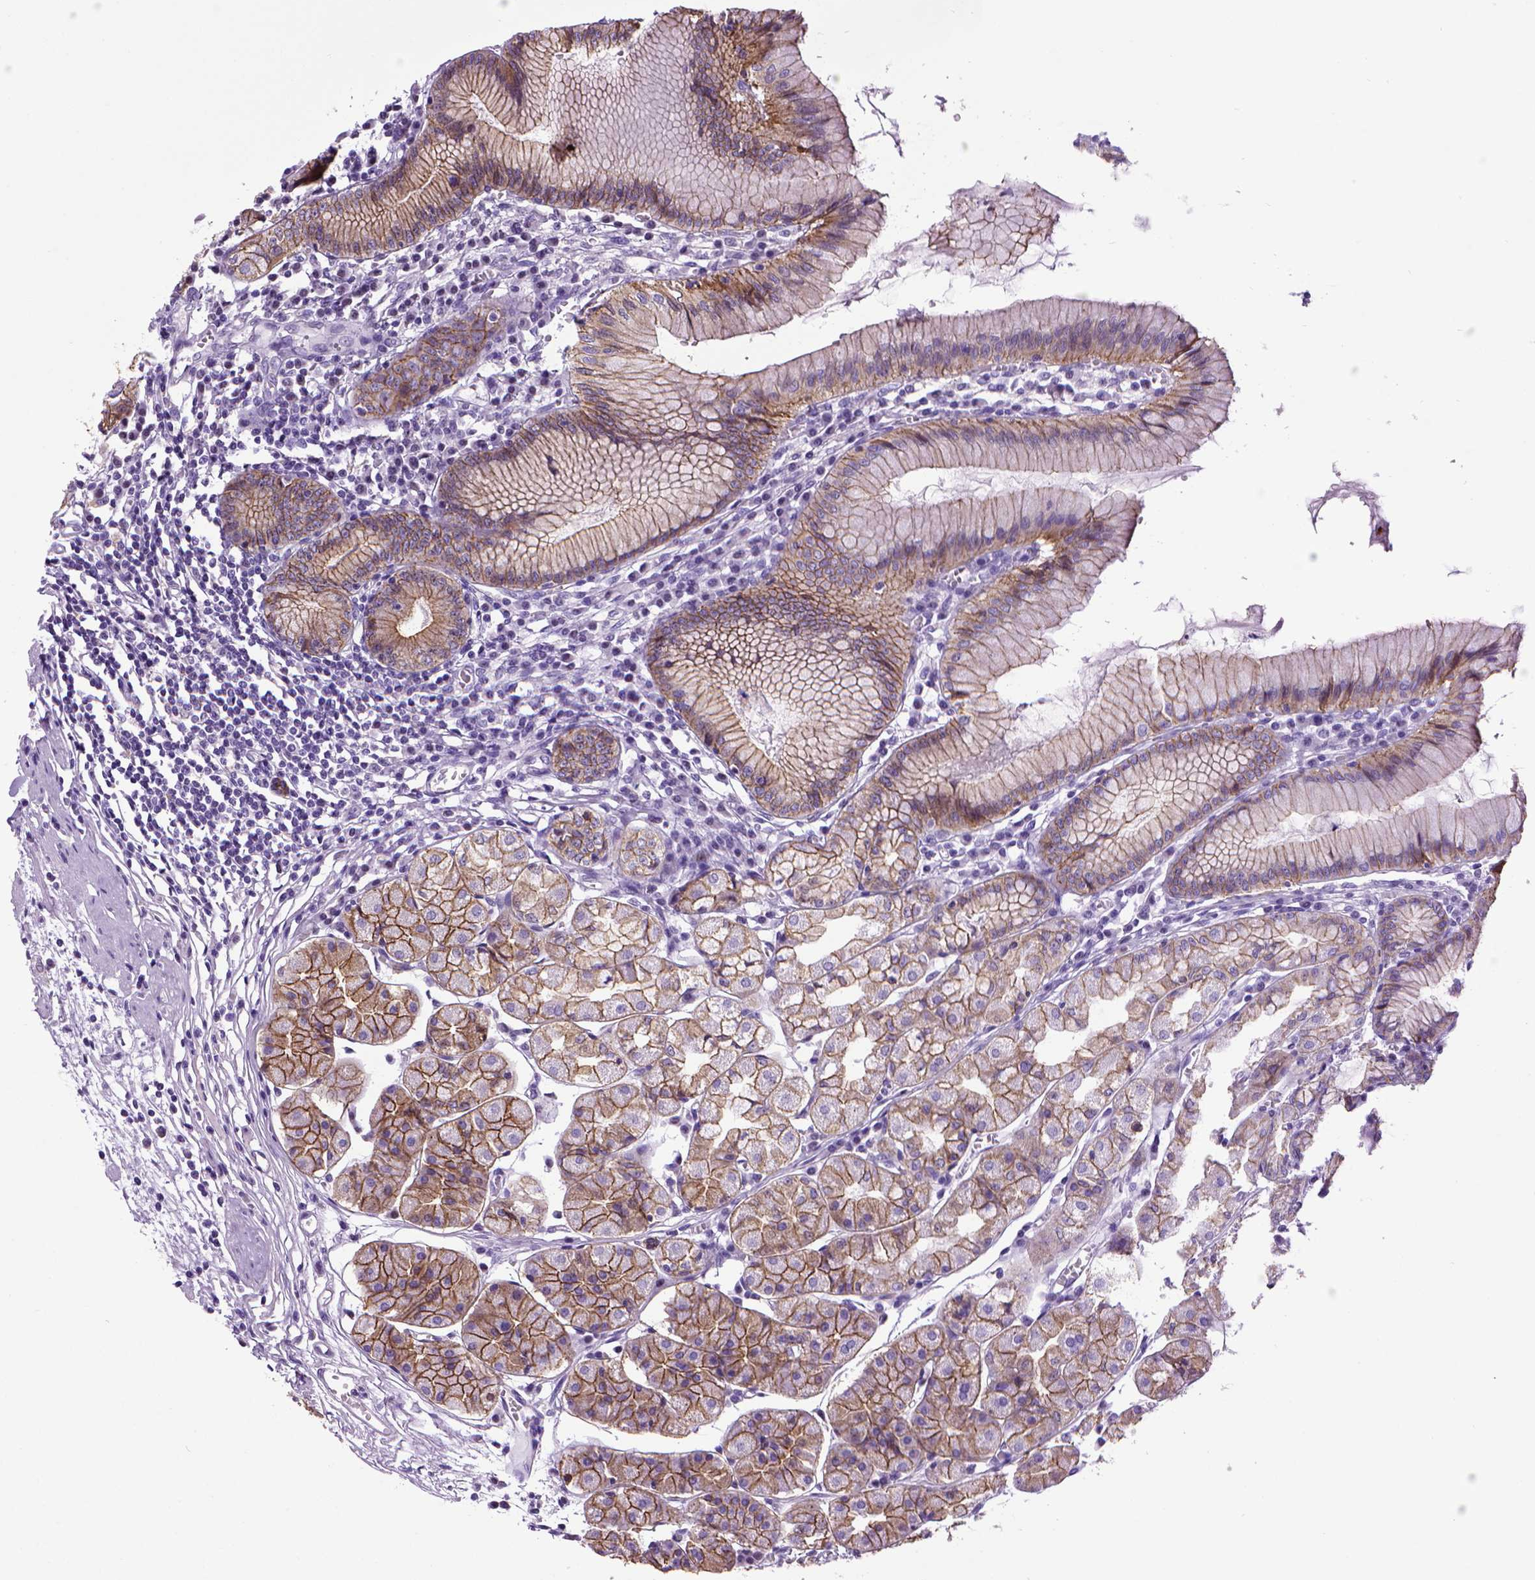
{"staining": {"intensity": "moderate", "quantity": ">75%", "location": "cytoplasmic/membranous"}, "tissue": "stomach", "cell_type": "Glandular cells", "image_type": "normal", "snomed": [{"axis": "morphology", "description": "Normal tissue, NOS"}, {"axis": "topography", "description": "Stomach"}], "caption": "Glandular cells demonstrate moderate cytoplasmic/membranous staining in about >75% of cells in unremarkable stomach.", "gene": "CDH1", "patient": {"sex": "male", "age": 55}}